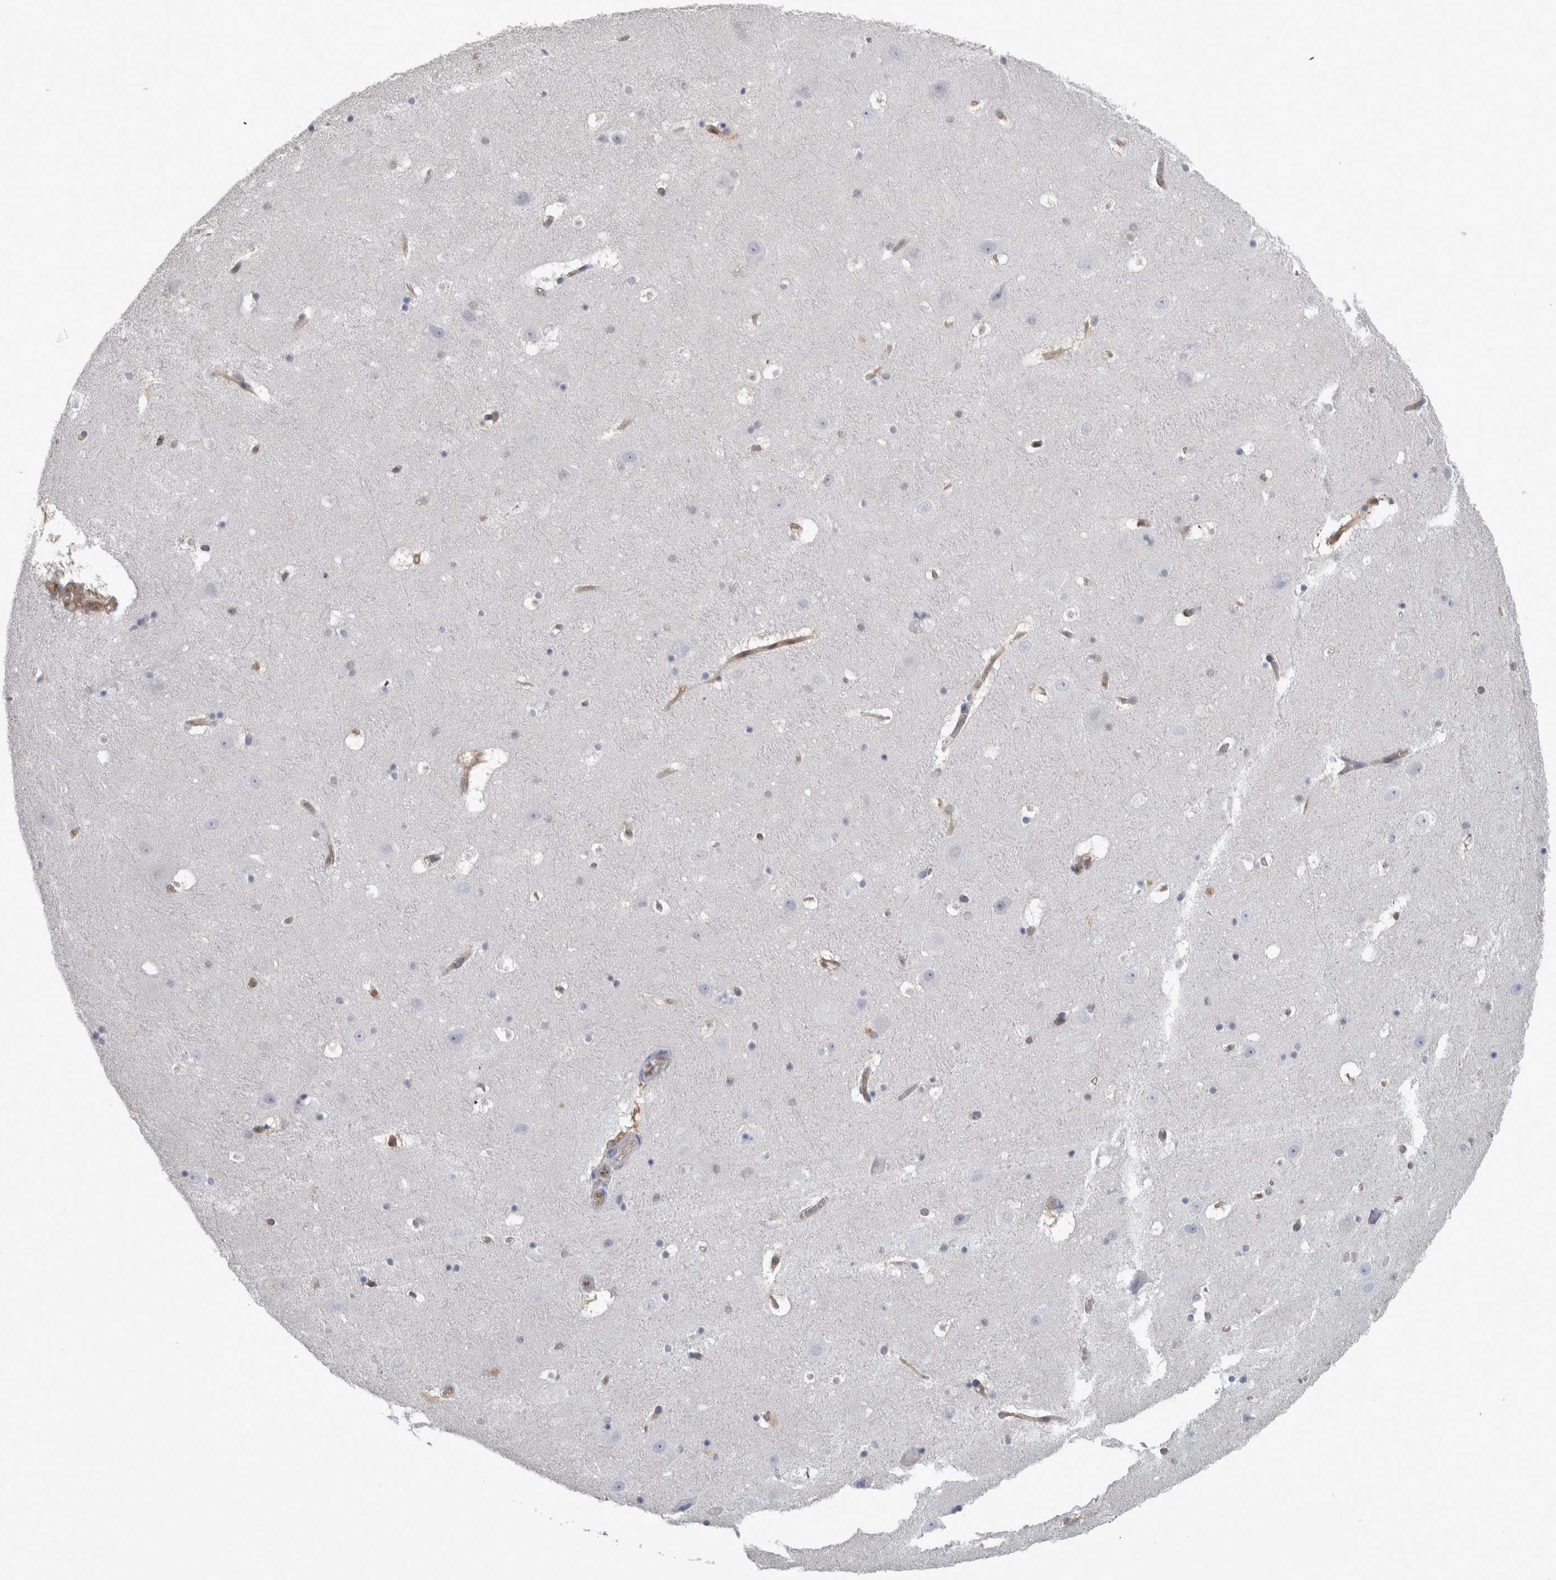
{"staining": {"intensity": "weak", "quantity": "<25%", "location": "cytoplasmic/membranous,nuclear"}, "tissue": "hippocampus", "cell_type": "Glial cells", "image_type": "normal", "snomed": [{"axis": "morphology", "description": "Normal tissue, NOS"}, {"axis": "topography", "description": "Hippocampus"}], "caption": "IHC of unremarkable human hippocampus shows no positivity in glial cells.", "gene": "NAPRT", "patient": {"sex": "male", "age": 45}}